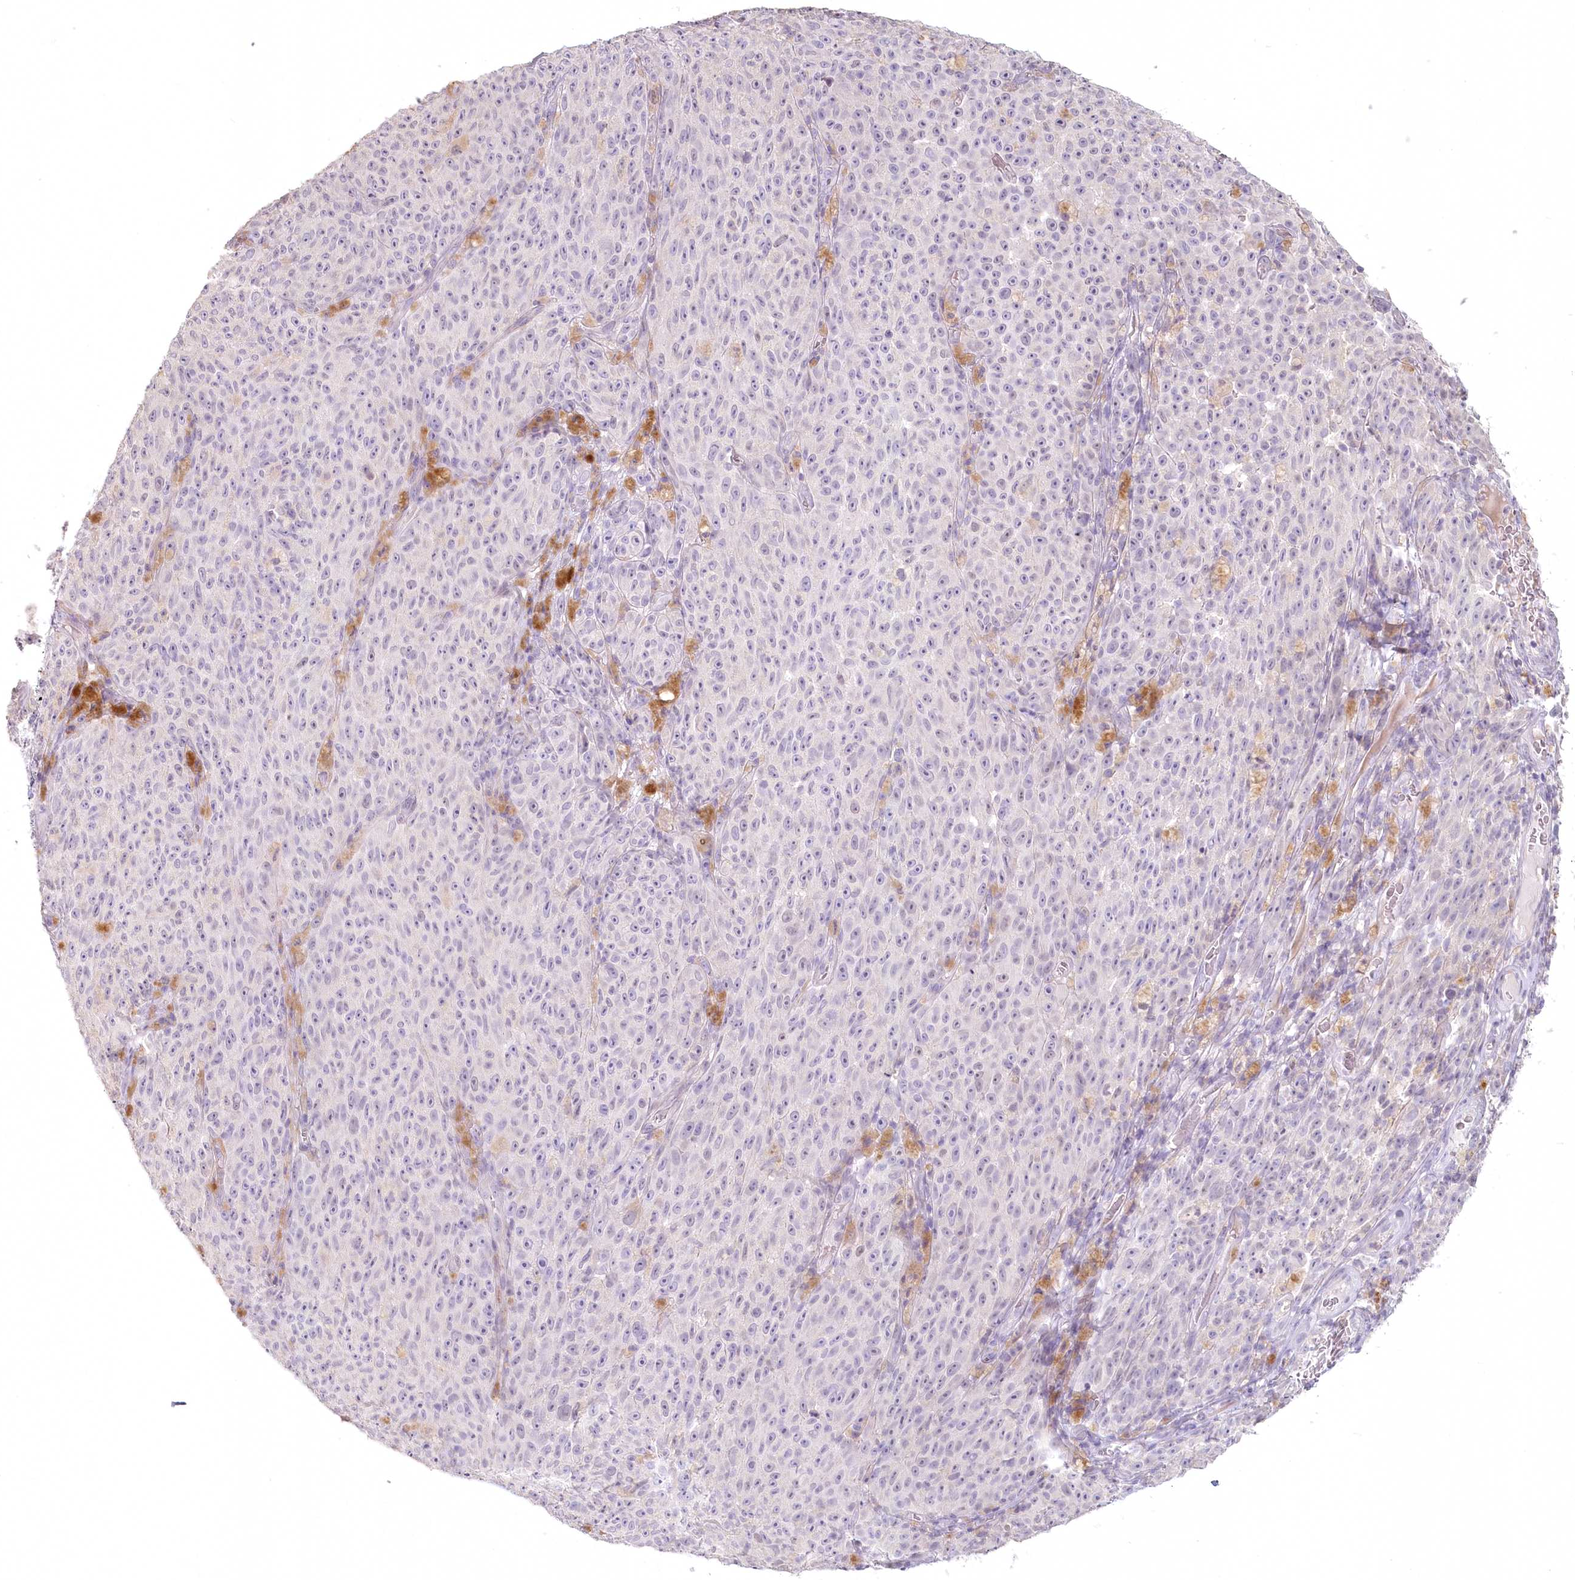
{"staining": {"intensity": "negative", "quantity": "none", "location": "none"}, "tissue": "melanoma", "cell_type": "Tumor cells", "image_type": "cancer", "snomed": [{"axis": "morphology", "description": "Malignant melanoma, NOS"}, {"axis": "topography", "description": "Skin"}], "caption": "IHC of melanoma exhibits no staining in tumor cells.", "gene": "USP11", "patient": {"sex": "female", "age": 82}}